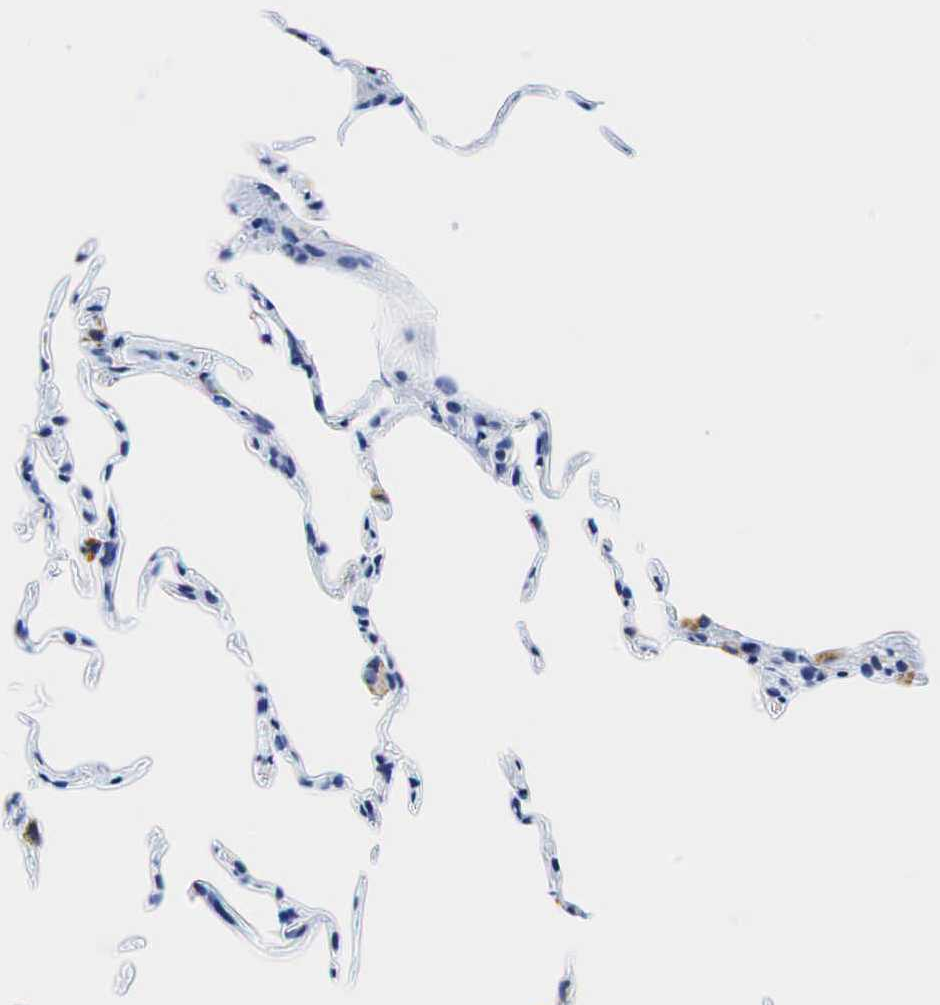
{"staining": {"intensity": "negative", "quantity": "none", "location": "none"}, "tissue": "lung", "cell_type": "Alveolar cells", "image_type": "normal", "snomed": [{"axis": "morphology", "description": "Normal tissue, NOS"}, {"axis": "topography", "description": "Lung"}], "caption": "Lung was stained to show a protein in brown. There is no significant positivity in alveolar cells. (DAB (3,3'-diaminobenzidine) IHC, high magnification).", "gene": "CD68", "patient": {"sex": "female", "age": 75}}